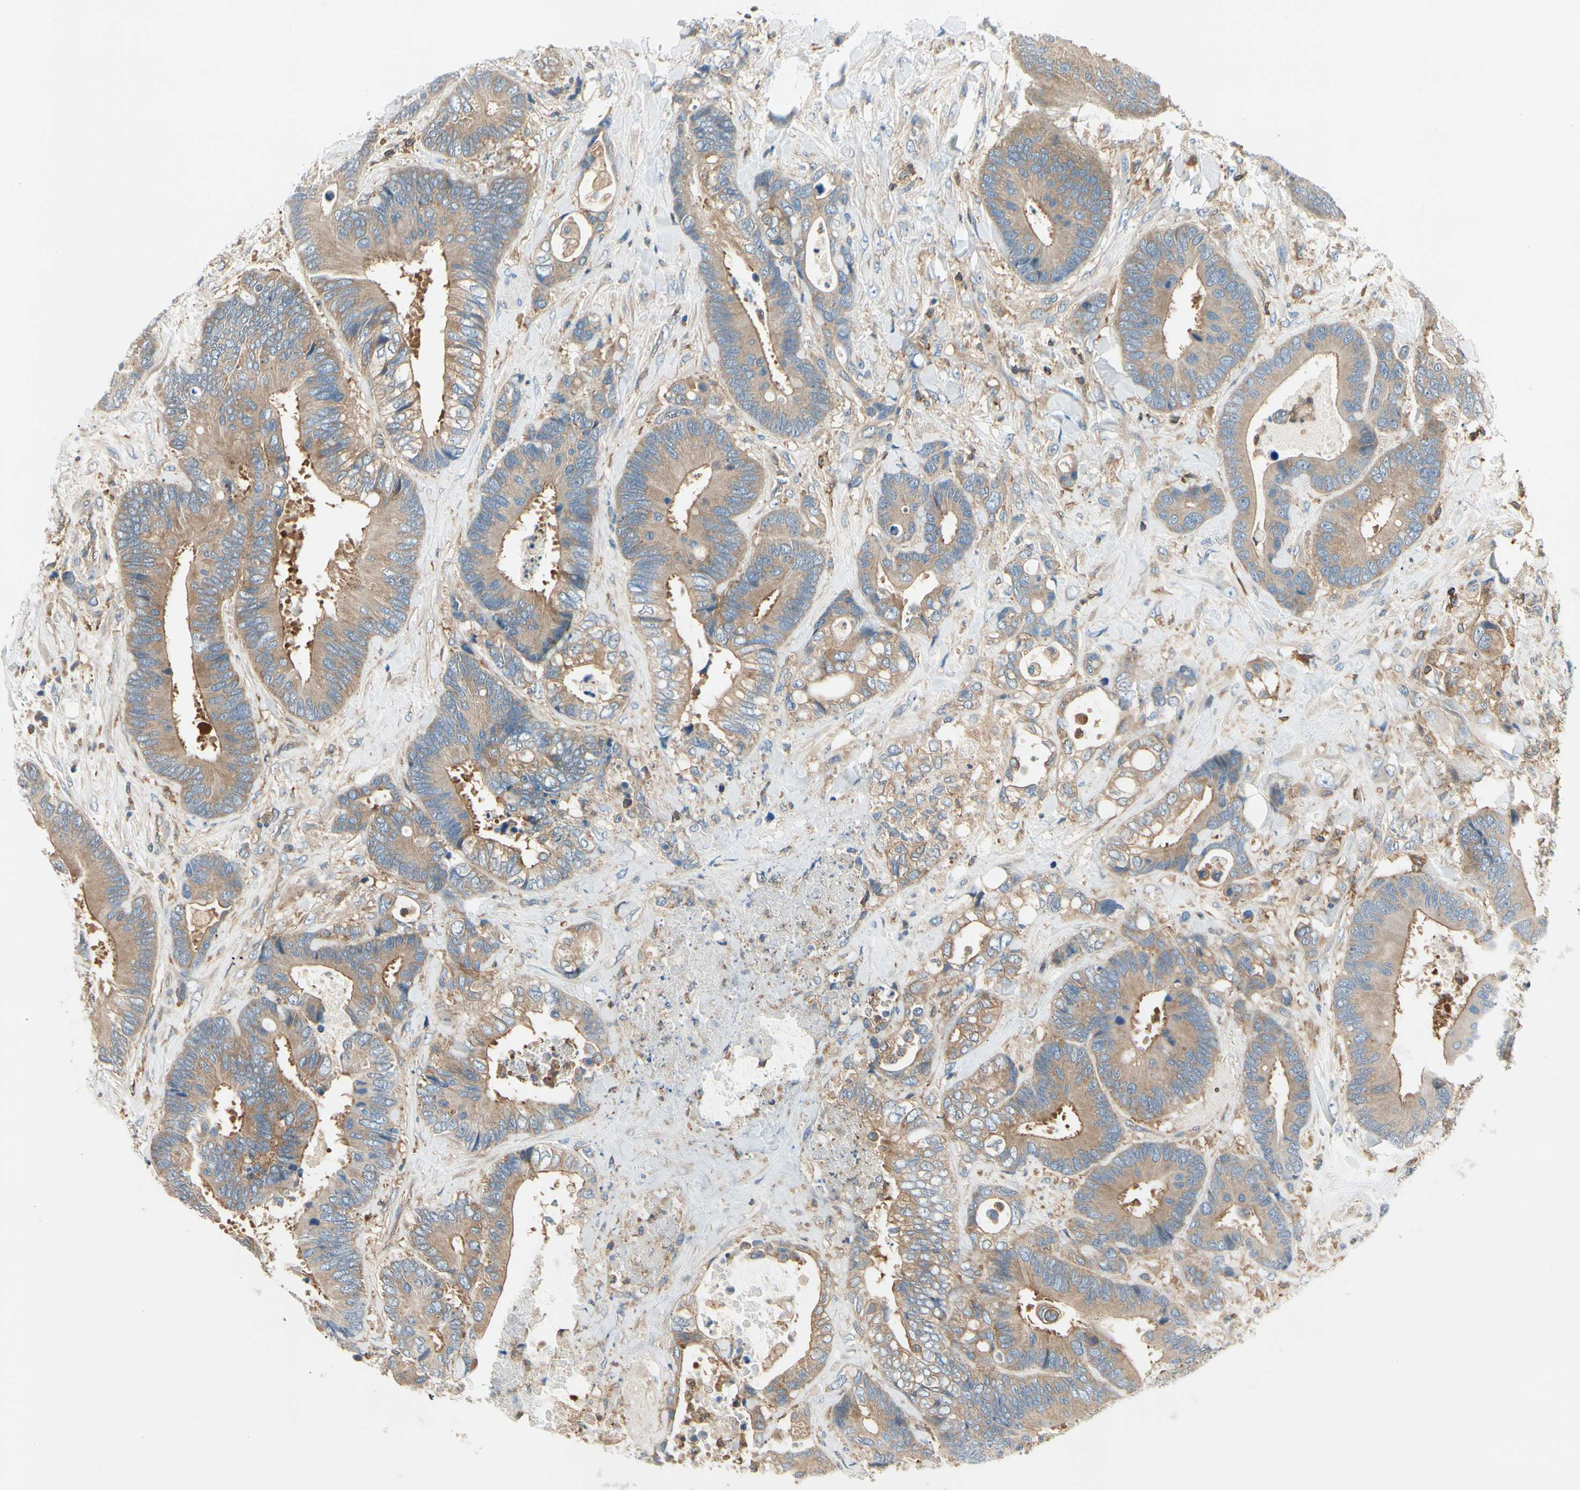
{"staining": {"intensity": "weak", "quantity": ">75%", "location": "cytoplasmic/membranous"}, "tissue": "colorectal cancer", "cell_type": "Tumor cells", "image_type": "cancer", "snomed": [{"axis": "morphology", "description": "Adenocarcinoma, NOS"}, {"axis": "topography", "description": "Rectum"}], "caption": "A brown stain labels weak cytoplasmic/membranous positivity of a protein in adenocarcinoma (colorectal) tumor cells. (Stains: DAB (3,3'-diaminobenzidine) in brown, nuclei in blue, Microscopy: brightfield microscopy at high magnification).", "gene": "CAPZA2", "patient": {"sex": "male", "age": 55}}